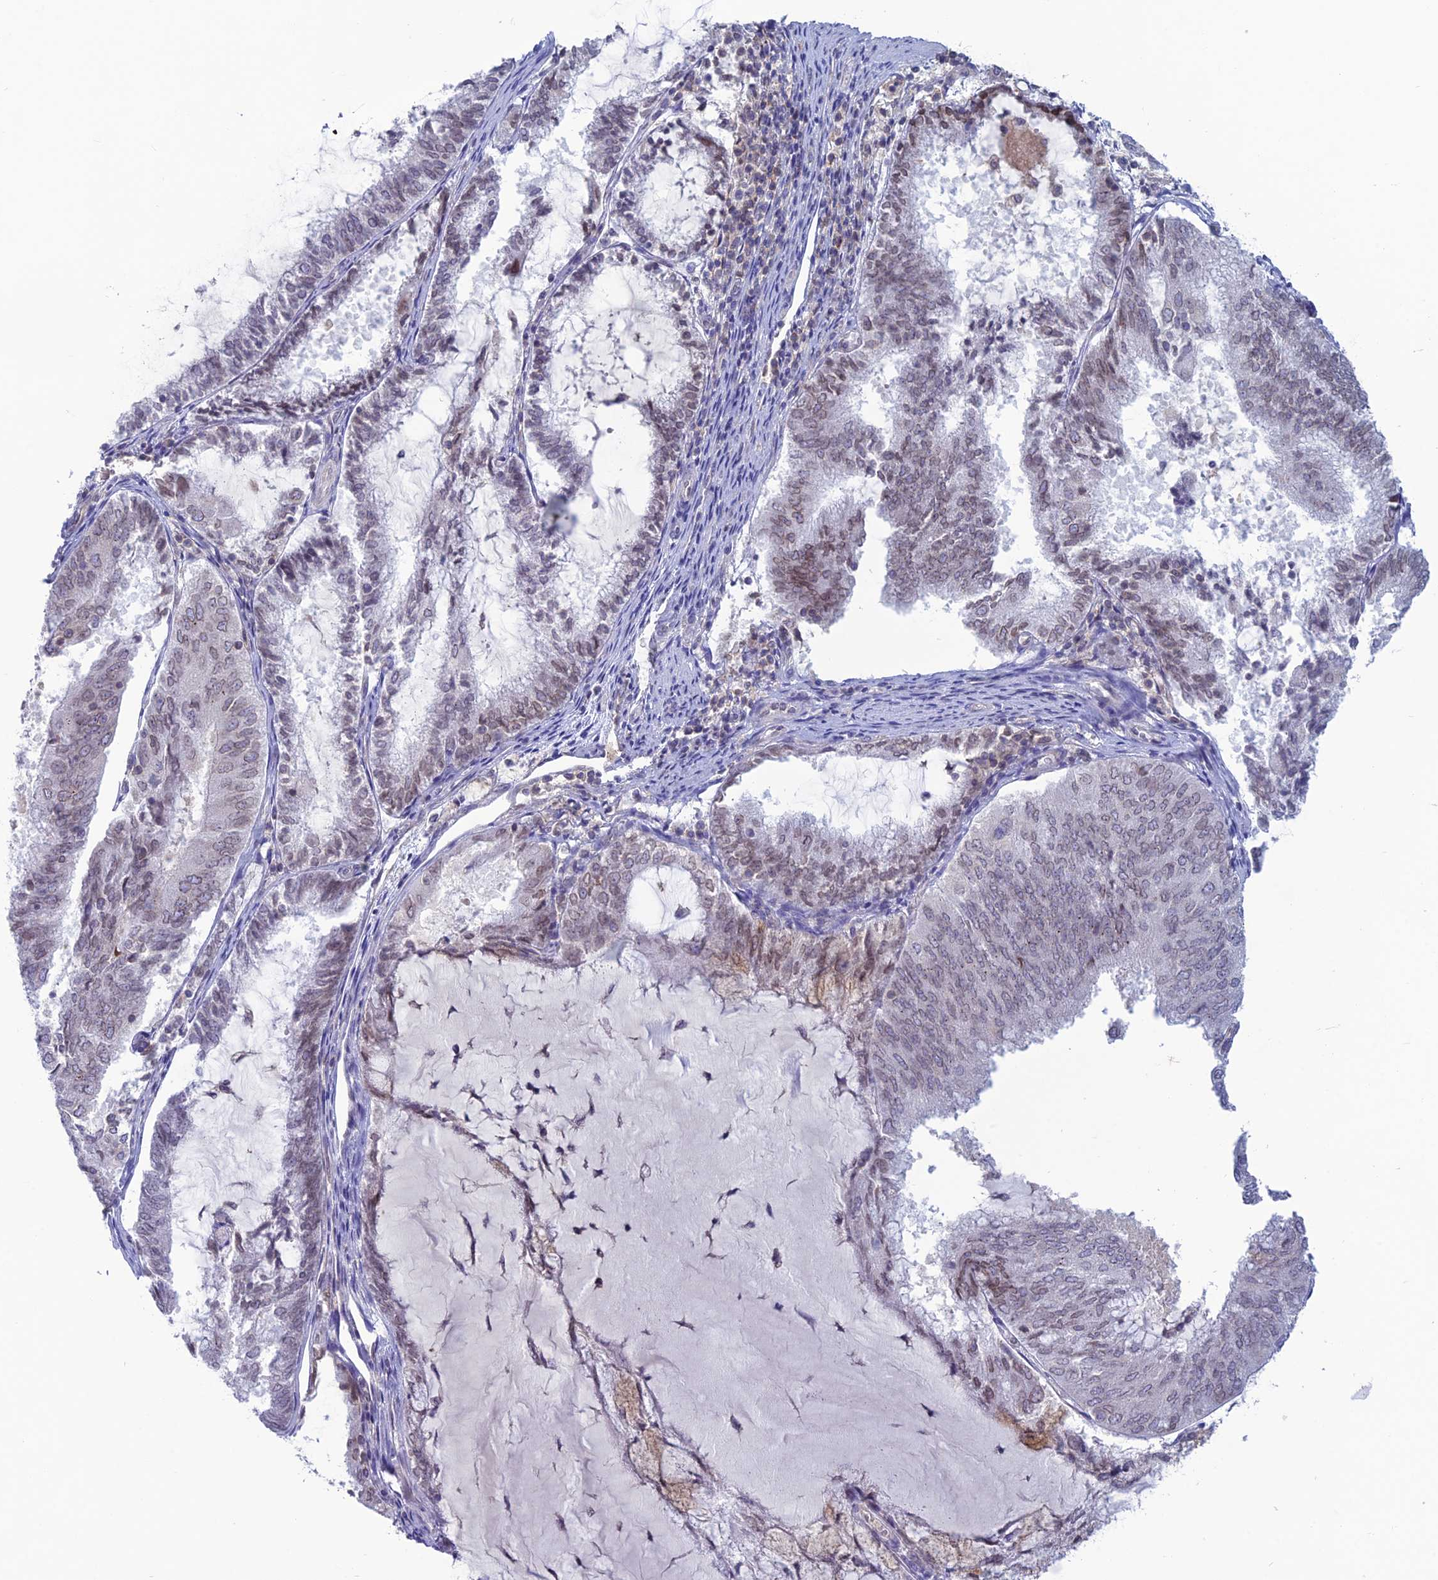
{"staining": {"intensity": "weak", "quantity": "25%-75%", "location": "cytoplasmic/membranous,nuclear"}, "tissue": "endometrial cancer", "cell_type": "Tumor cells", "image_type": "cancer", "snomed": [{"axis": "morphology", "description": "Adenocarcinoma, NOS"}, {"axis": "topography", "description": "Endometrium"}], "caption": "Approximately 25%-75% of tumor cells in endometrial cancer (adenocarcinoma) display weak cytoplasmic/membranous and nuclear protein staining as visualized by brown immunohistochemical staining.", "gene": "WDR46", "patient": {"sex": "female", "age": 81}}